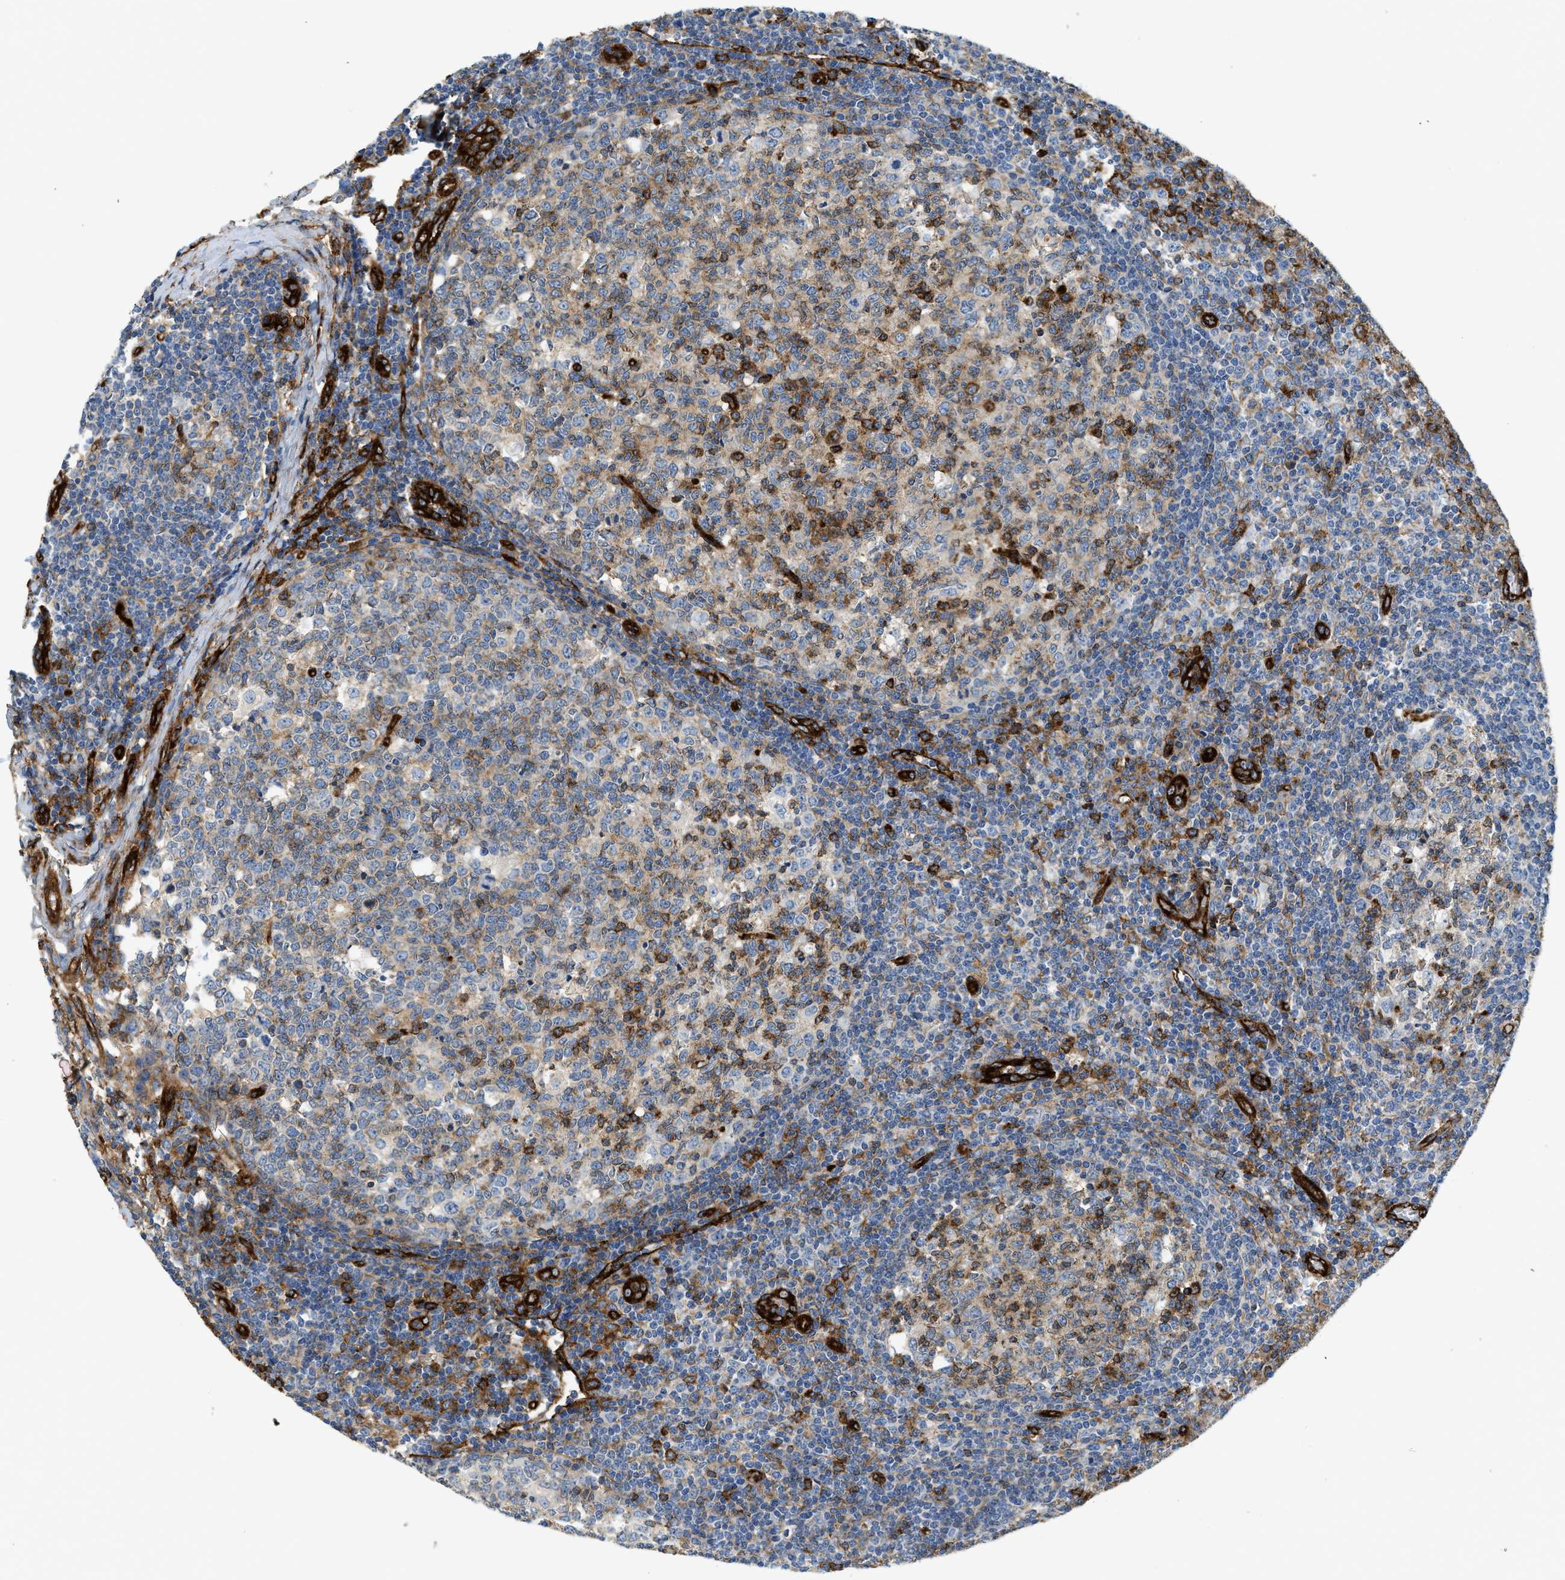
{"staining": {"intensity": "moderate", "quantity": "25%-75%", "location": "cytoplasmic/membranous"}, "tissue": "tonsil", "cell_type": "Germinal center cells", "image_type": "normal", "snomed": [{"axis": "morphology", "description": "Normal tissue, NOS"}, {"axis": "topography", "description": "Tonsil"}], "caption": "Immunohistochemistry (IHC) (DAB) staining of unremarkable tonsil exhibits moderate cytoplasmic/membranous protein expression in about 25%-75% of germinal center cells.", "gene": "HIP1", "patient": {"sex": "female", "age": 19}}